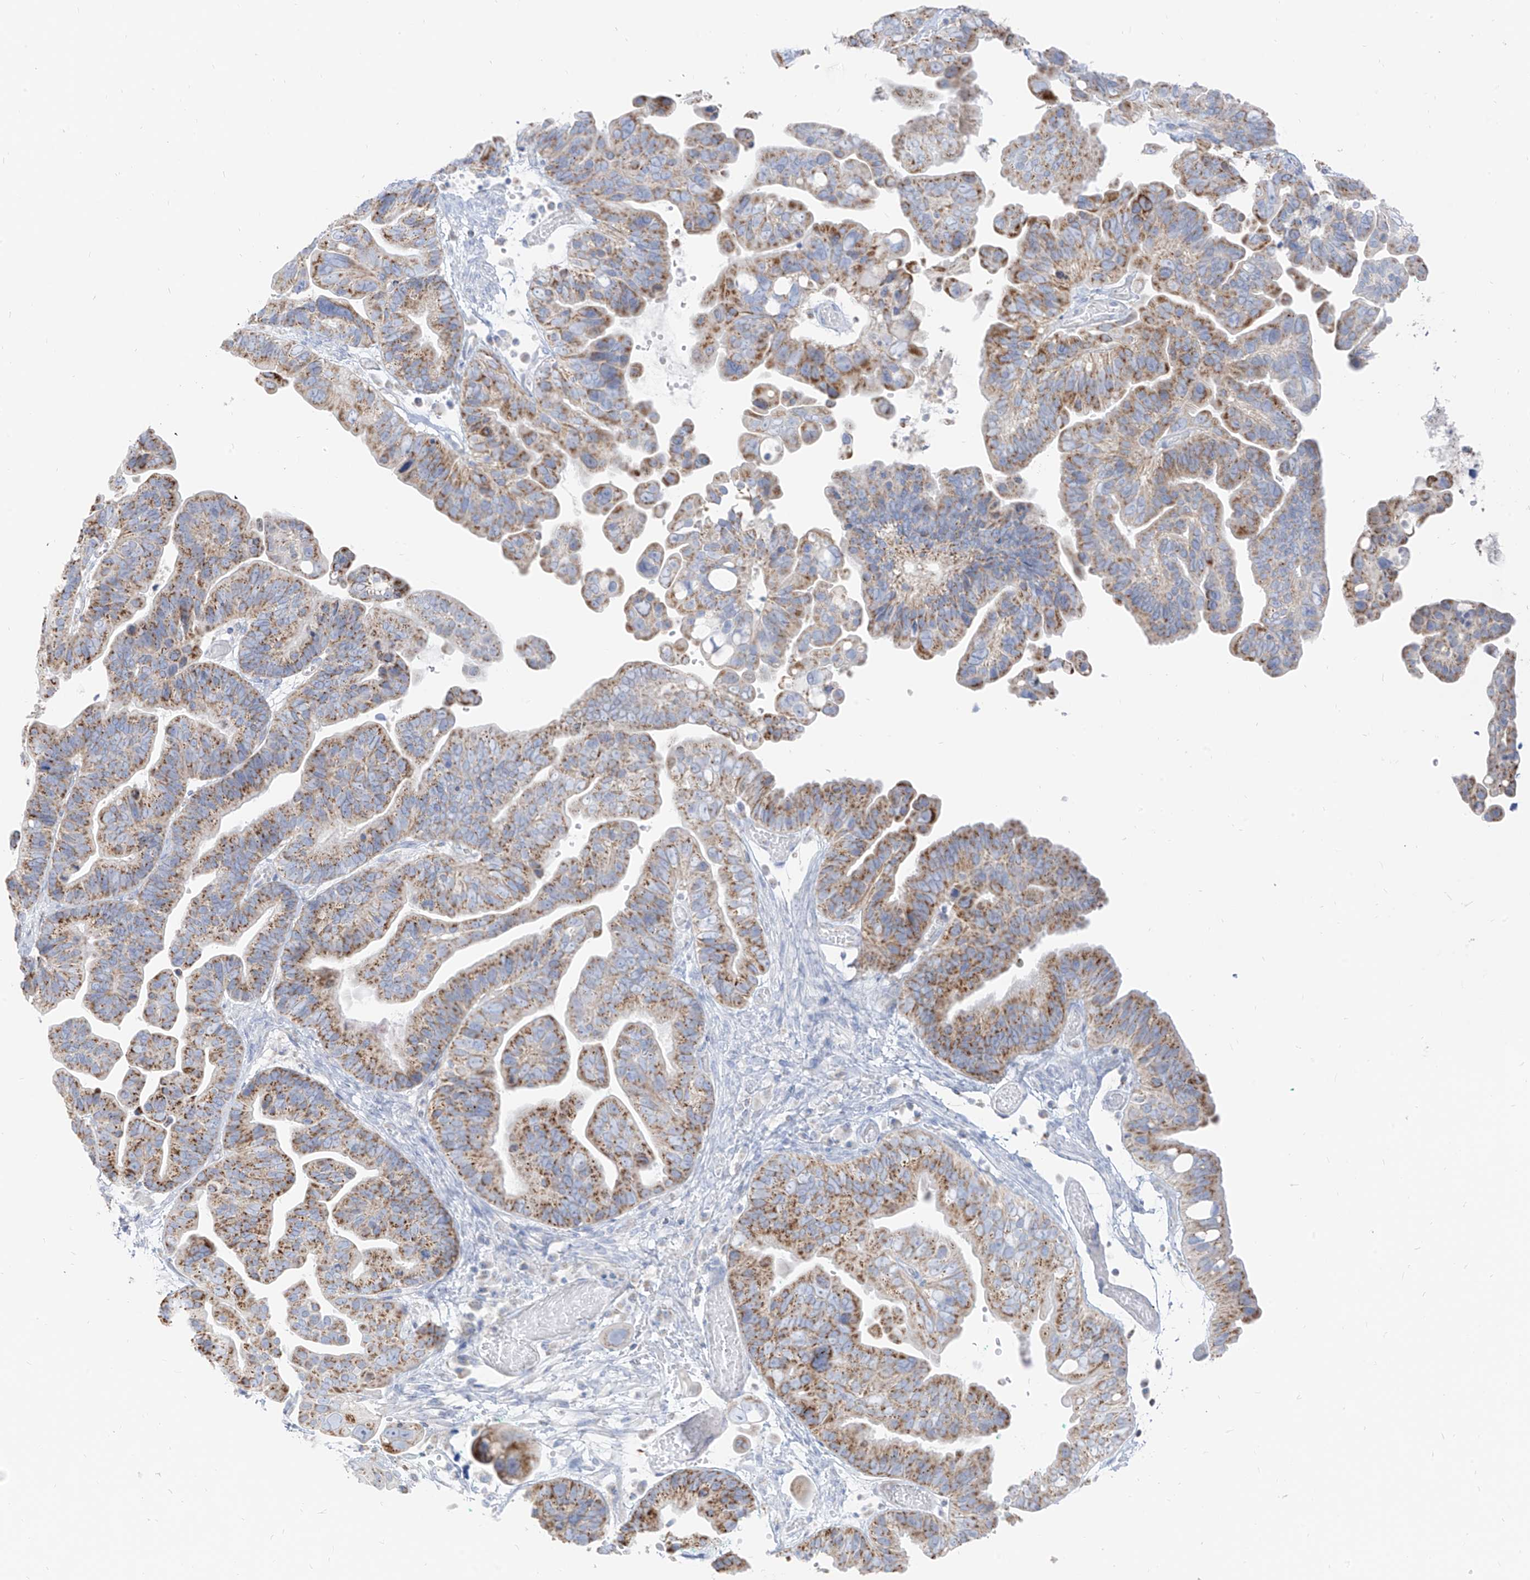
{"staining": {"intensity": "moderate", "quantity": ">75%", "location": "cytoplasmic/membranous"}, "tissue": "ovarian cancer", "cell_type": "Tumor cells", "image_type": "cancer", "snomed": [{"axis": "morphology", "description": "Cystadenocarcinoma, serous, NOS"}, {"axis": "topography", "description": "Ovary"}], "caption": "IHC micrograph of human ovarian serous cystadenocarcinoma stained for a protein (brown), which reveals medium levels of moderate cytoplasmic/membranous expression in about >75% of tumor cells.", "gene": "ETHE1", "patient": {"sex": "female", "age": 56}}